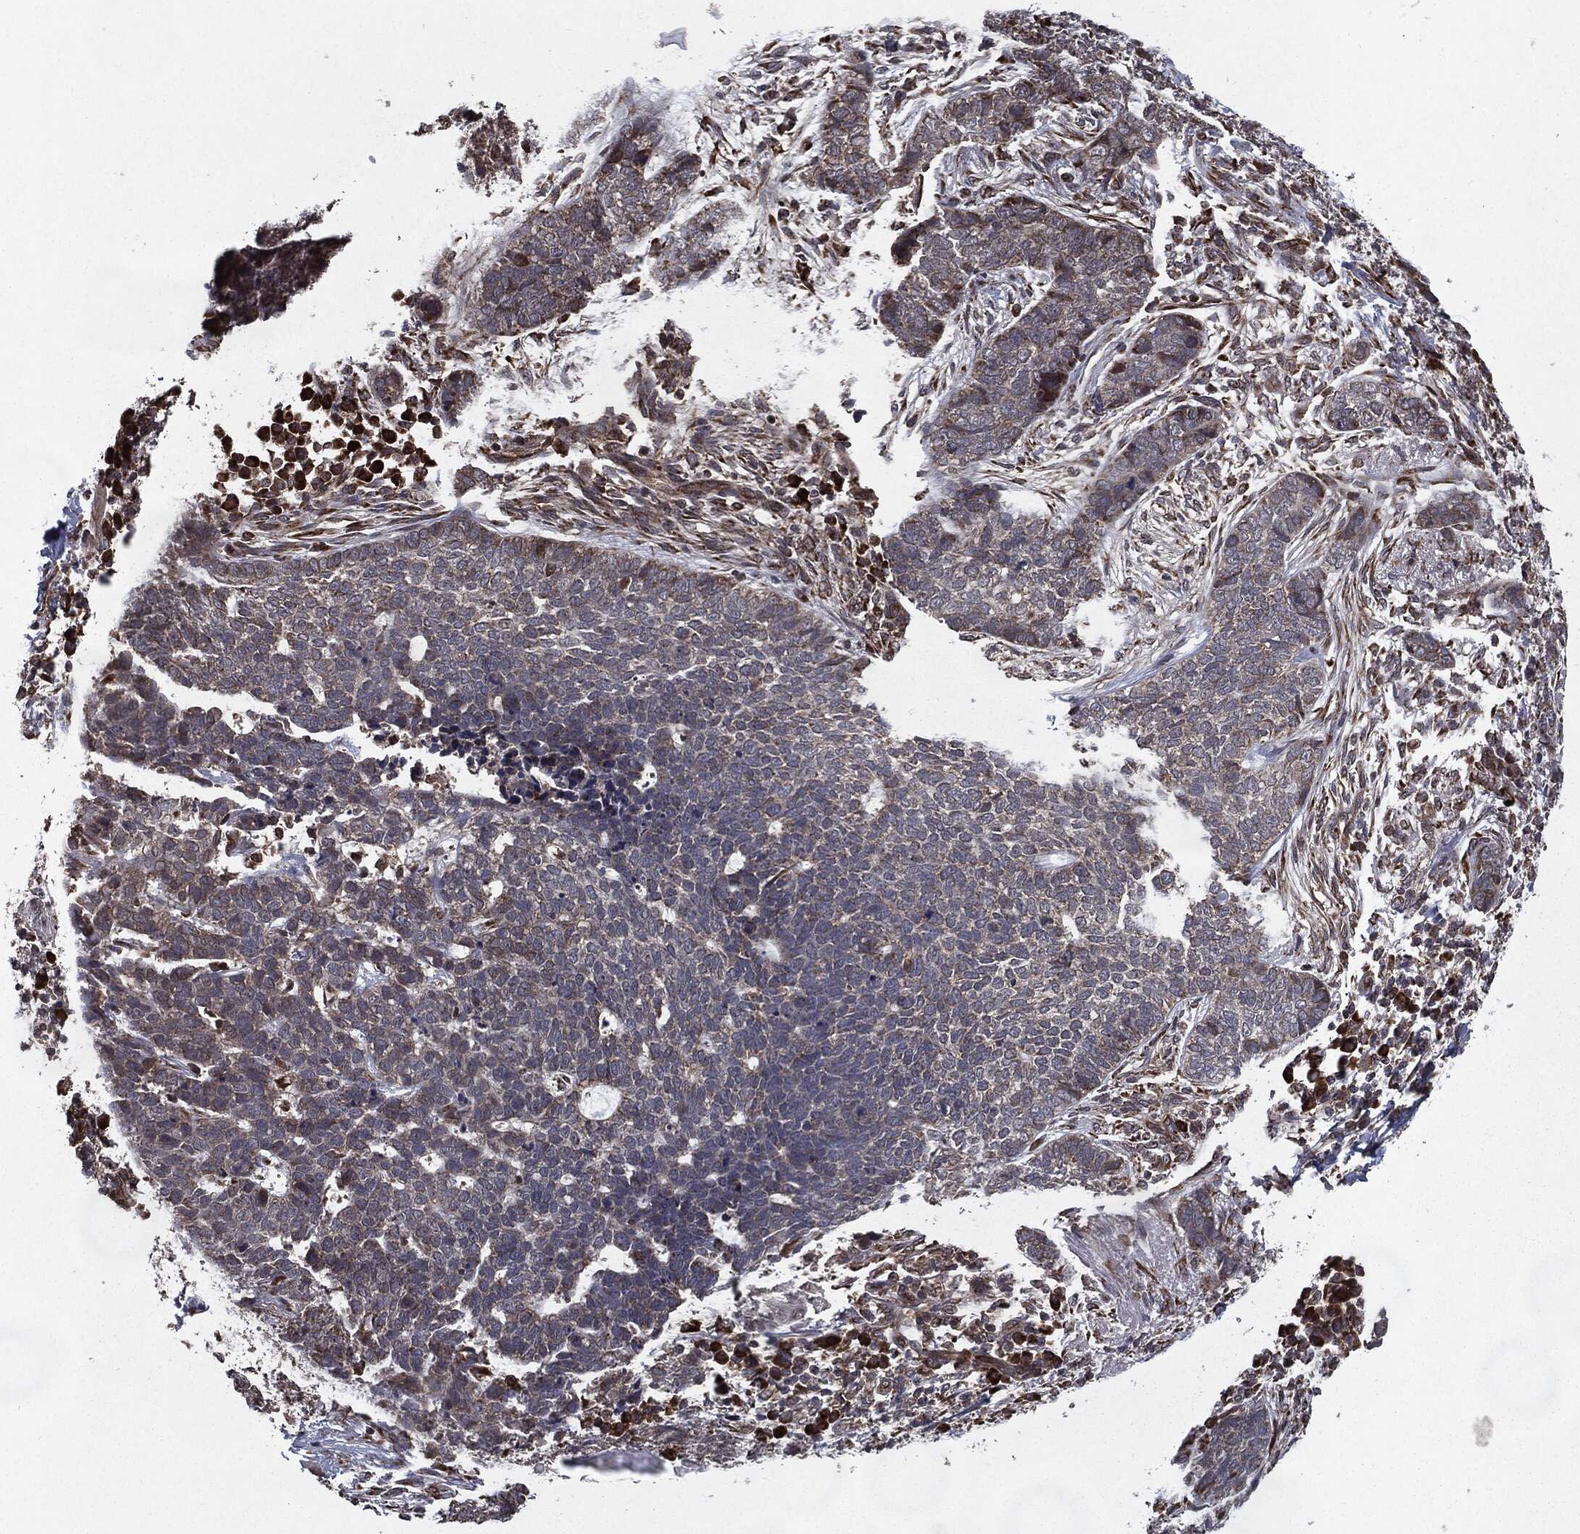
{"staining": {"intensity": "negative", "quantity": "none", "location": "none"}, "tissue": "skin cancer", "cell_type": "Tumor cells", "image_type": "cancer", "snomed": [{"axis": "morphology", "description": "Squamous cell carcinoma, NOS"}, {"axis": "topography", "description": "Skin"}], "caption": "There is no significant staining in tumor cells of skin cancer.", "gene": "HDAC5", "patient": {"sex": "male", "age": 88}}